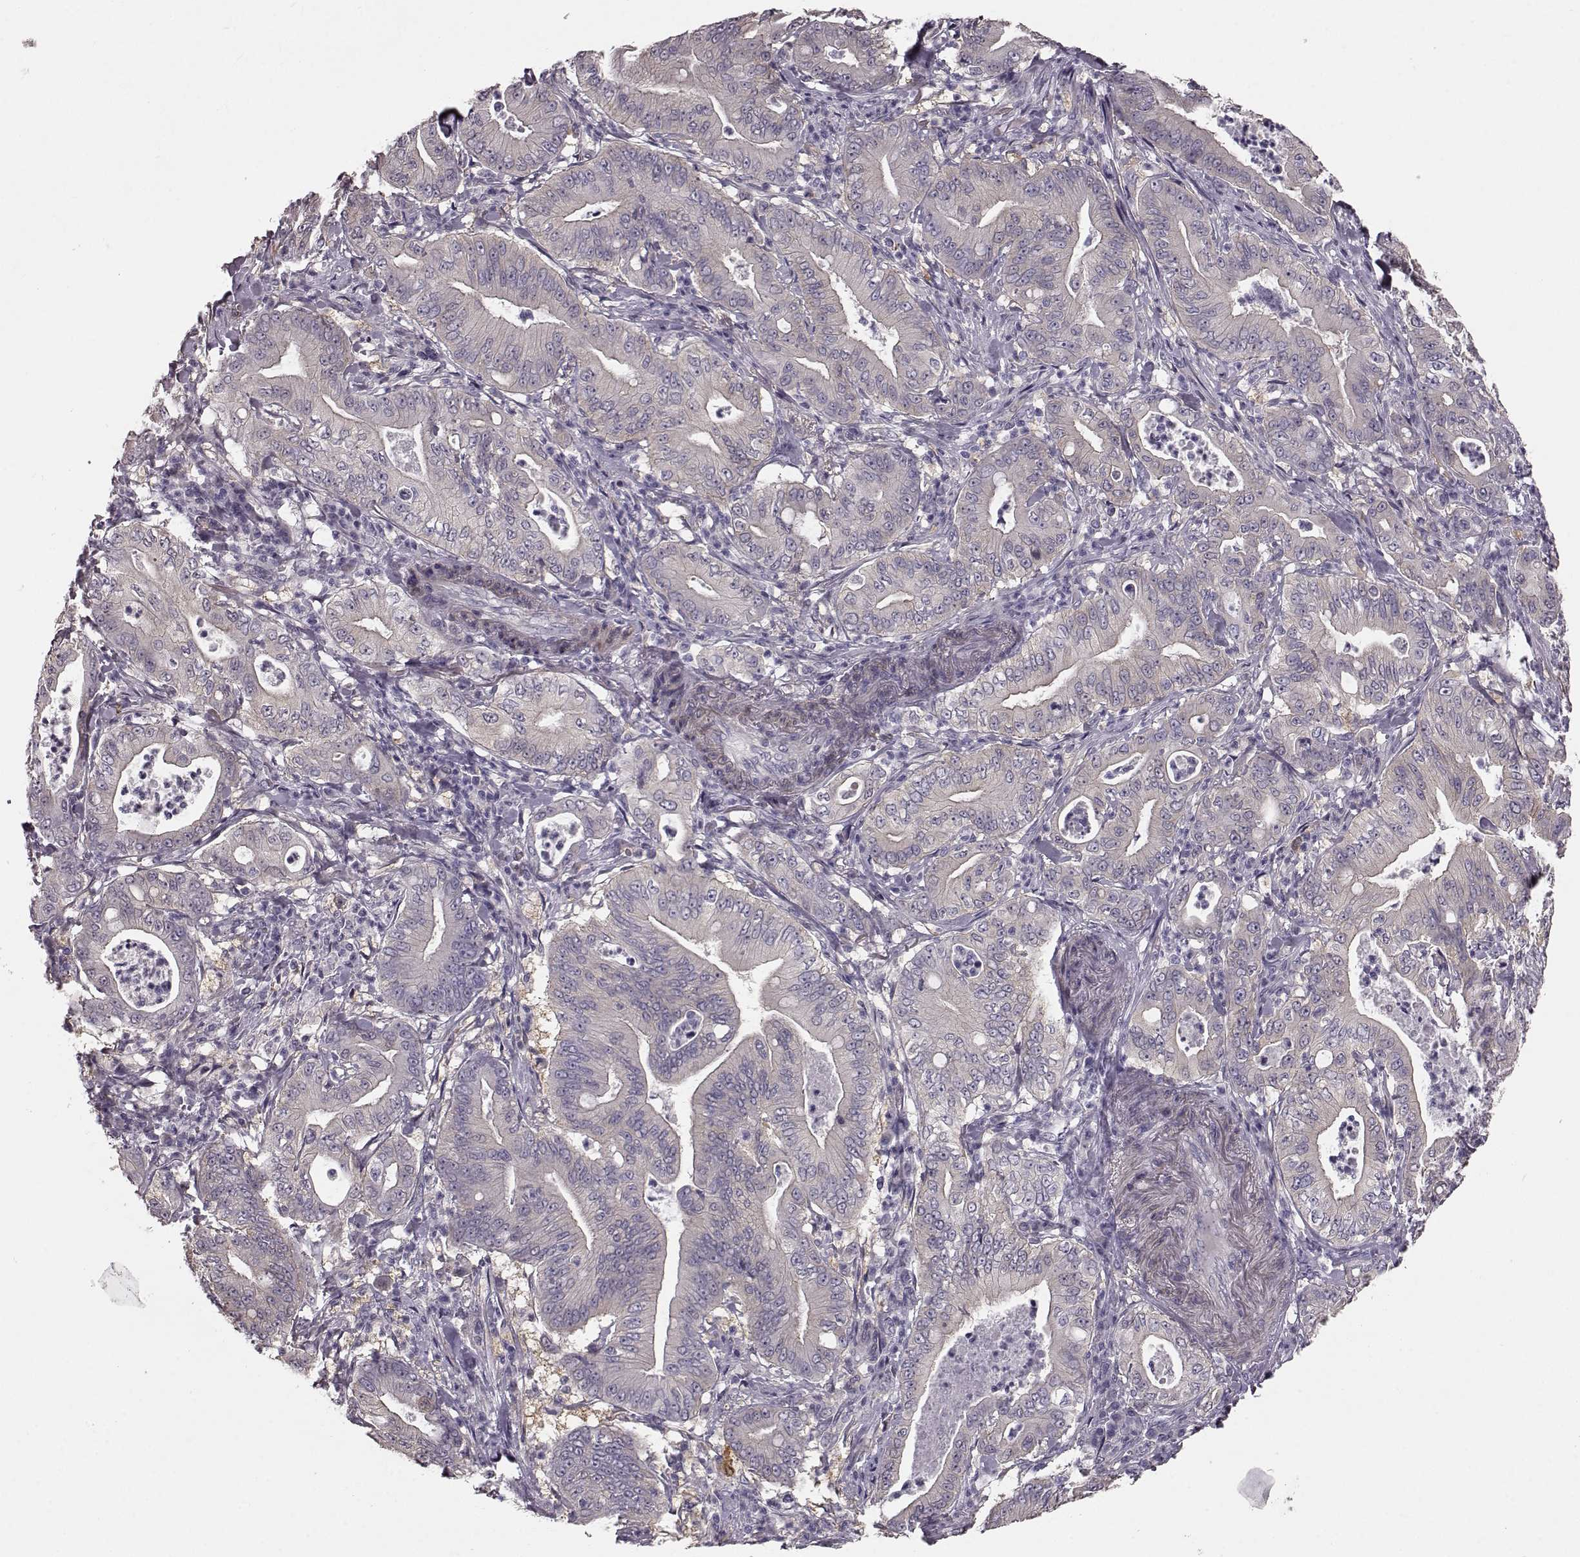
{"staining": {"intensity": "negative", "quantity": "none", "location": "none"}, "tissue": "pancreatic cancer", "cell_type": "Tumor cells", "image_type": "cancer", "snomed": [{"axis": "morphology", "description": "Adenocarcinoma, NOS"}, {"axis": "topography", "description": "Pancreas"}], "caption": "An image of human pancreatic adenocarcinoma is negative for staining in tumor cells. (DAB immunohistochemistry (IHC) visualized using brightfield microscopy, high magnification).", "gene": "GPR50", "patient": {"sex": "male", "age": 71}}